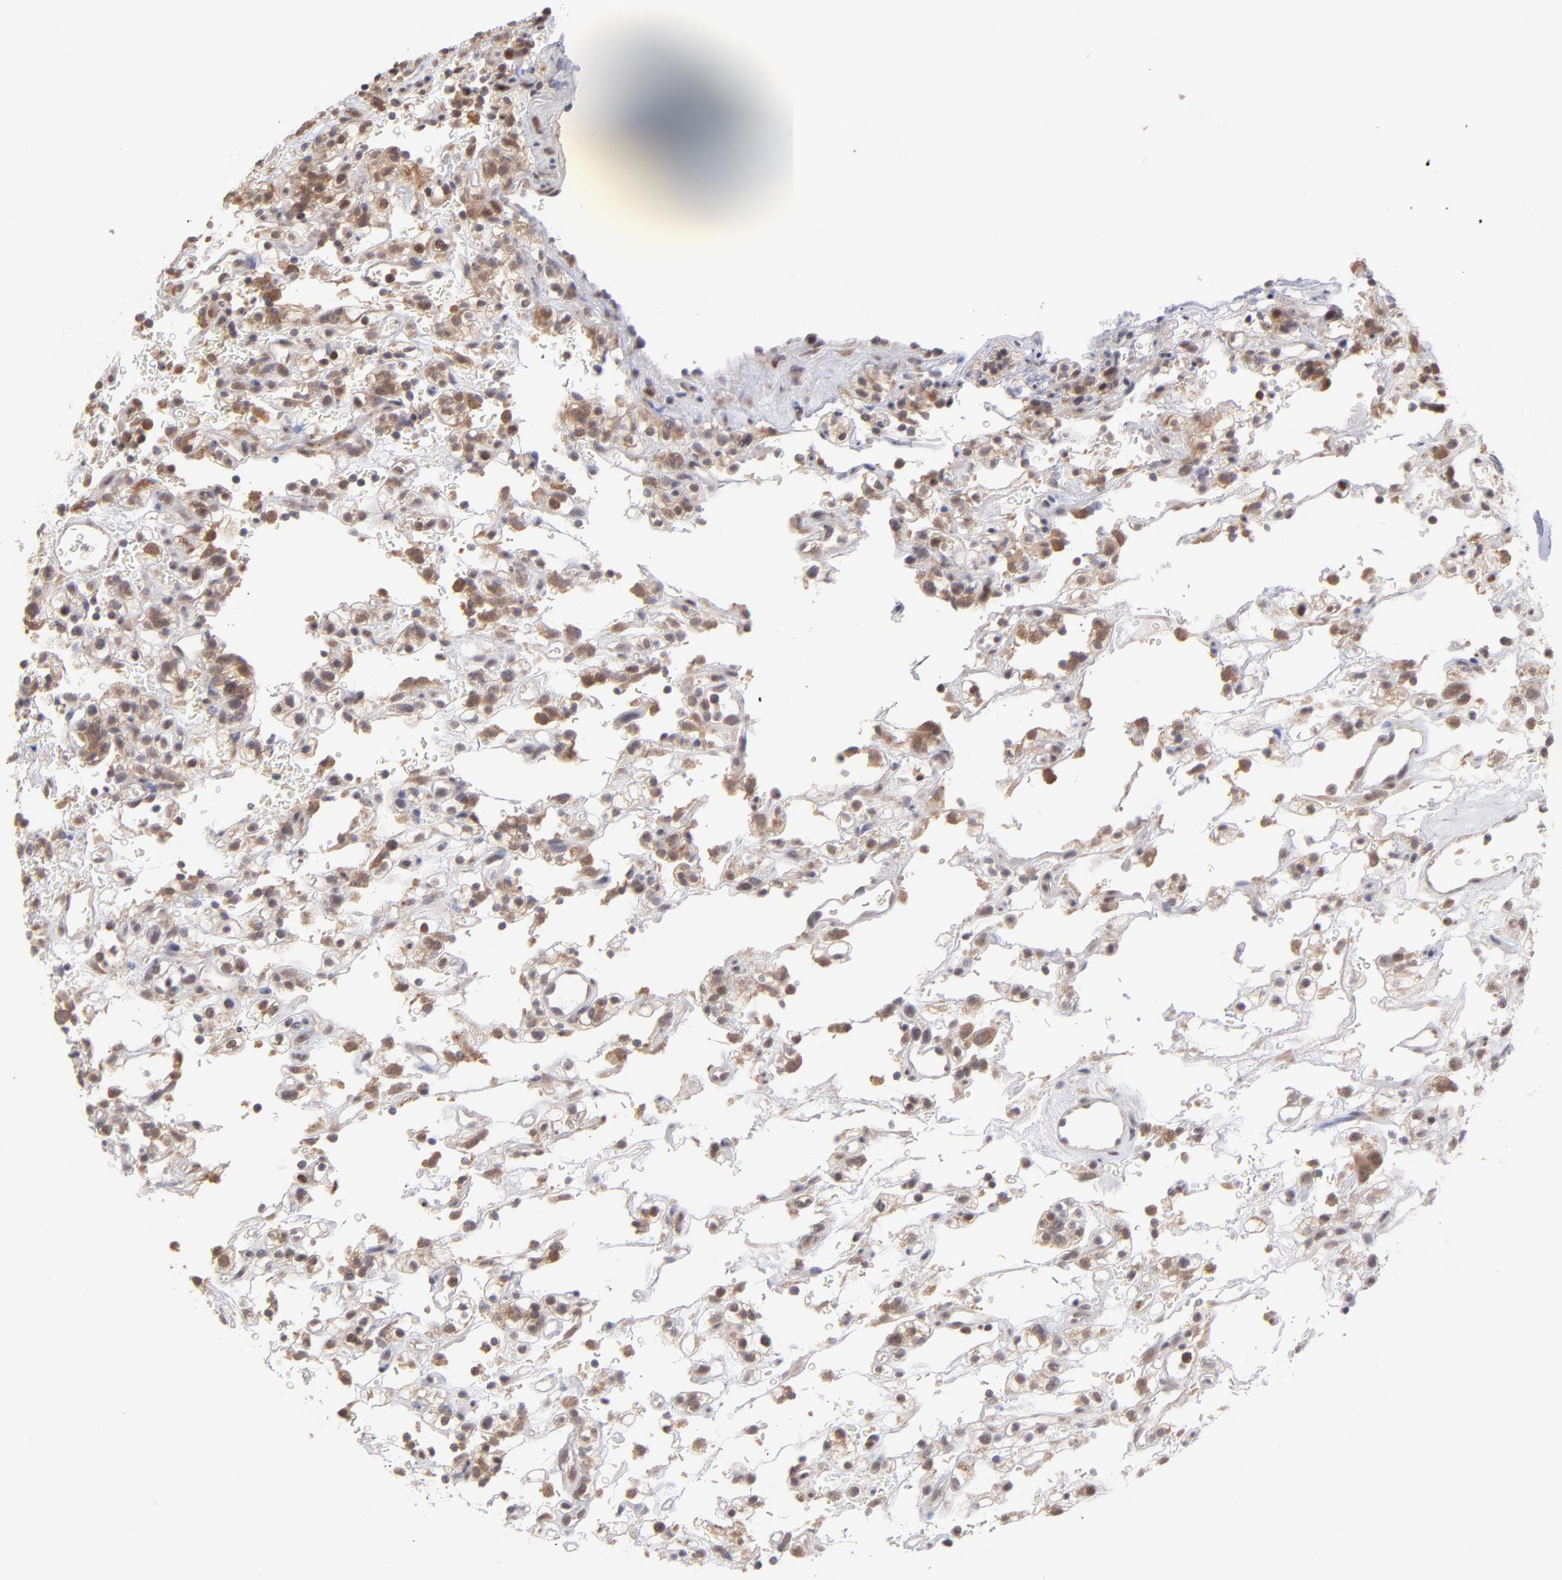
{"staining": {"intensity": "weak", "quantity": "<25%", "location": "cytoplasmic/membranous"}, "tissue": "renal cancer", "cell_type": "Tumor cells", "image_type": "cancer", "snomed": [{"axis": "morphology", "description": "Normal tissue, NOS"}, {"axis": "morphology", "description": "Adenocarcinoma, NOS"}, {"axis": "topography", "description": "Kidney"}], "caption": "Immunohistochemical staining of human renal cancer (adenocarcinoma) shows no significant expression in tumor cells. The staining was performed using DAB (3,3'-diaminobenzidine) to visualize the protein expression in brown, while the nuclei were stained in blue with hematoxylin (Magnification: 20x).", "gene": "OAS1", "patient": {"sex": "female", "age": 72}}